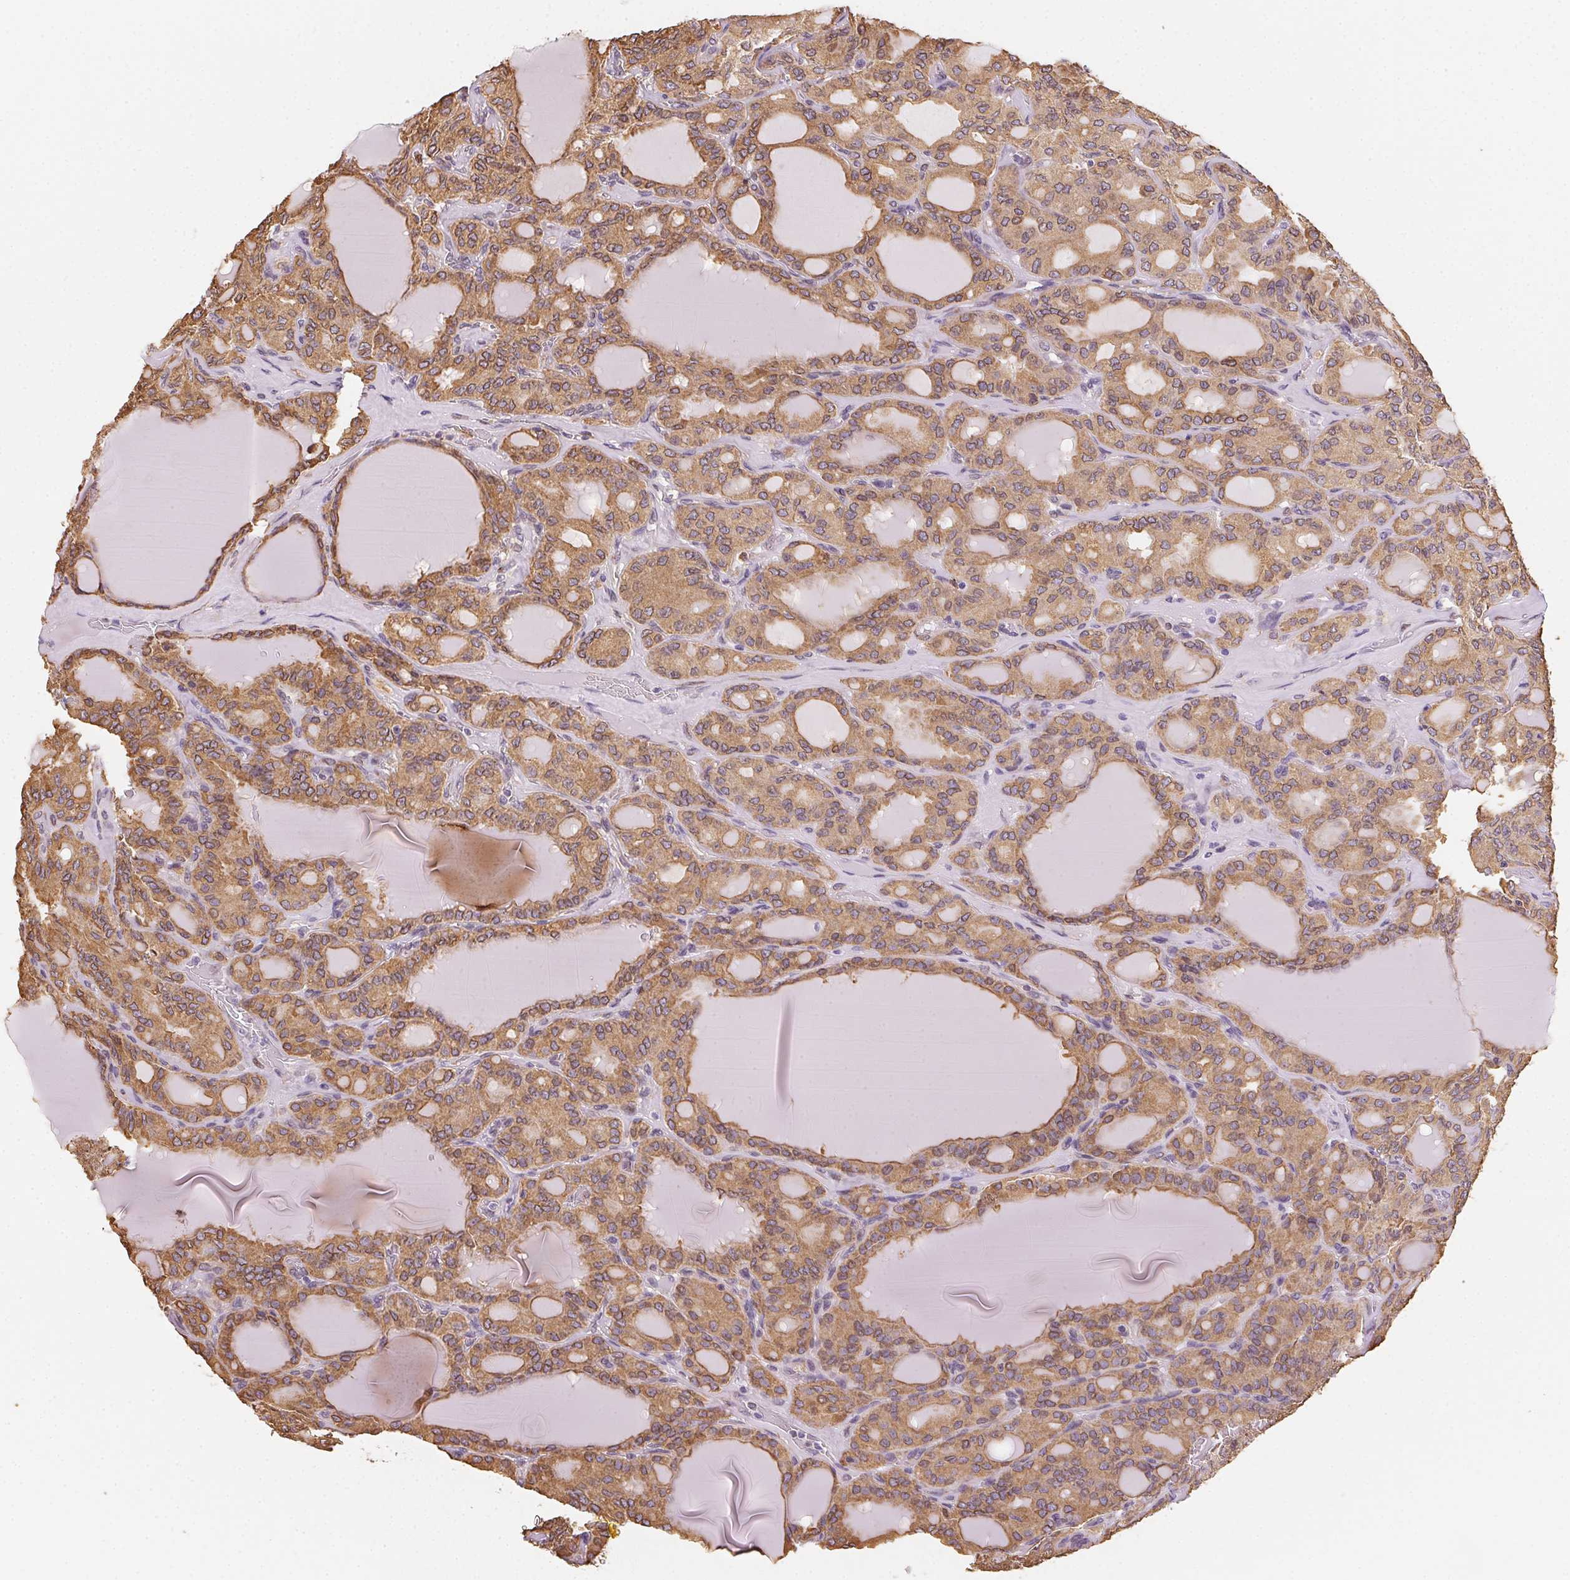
{"staining": {"intensity": "moderate", "quantity": ">75%", "location": "cytoplasmic/membranous"}, "tissue": "thyroid cancer", "cell_type": "Tumor cells", "image_type": "cancer", "snomed": [{"axis": "morphology", "description": "Papillary adenocarcinoma, NOS"}, {"axis": "topography", "description": "Thyroid gland"}], "caption": "Immunohistochemistry image of neoplastic tissue: thyroid cancer (papillary adenocarcinoma) stained using immunohistochemistry (IHC) shows medium levels of moderate protein expression localized specifically in the cytoplasmic/membranous of tumor cells, appearing as a cytoplasmic/membranous brown color.", "gene": "RSBN1", "patient": {"sex": "male", "age": 87}}